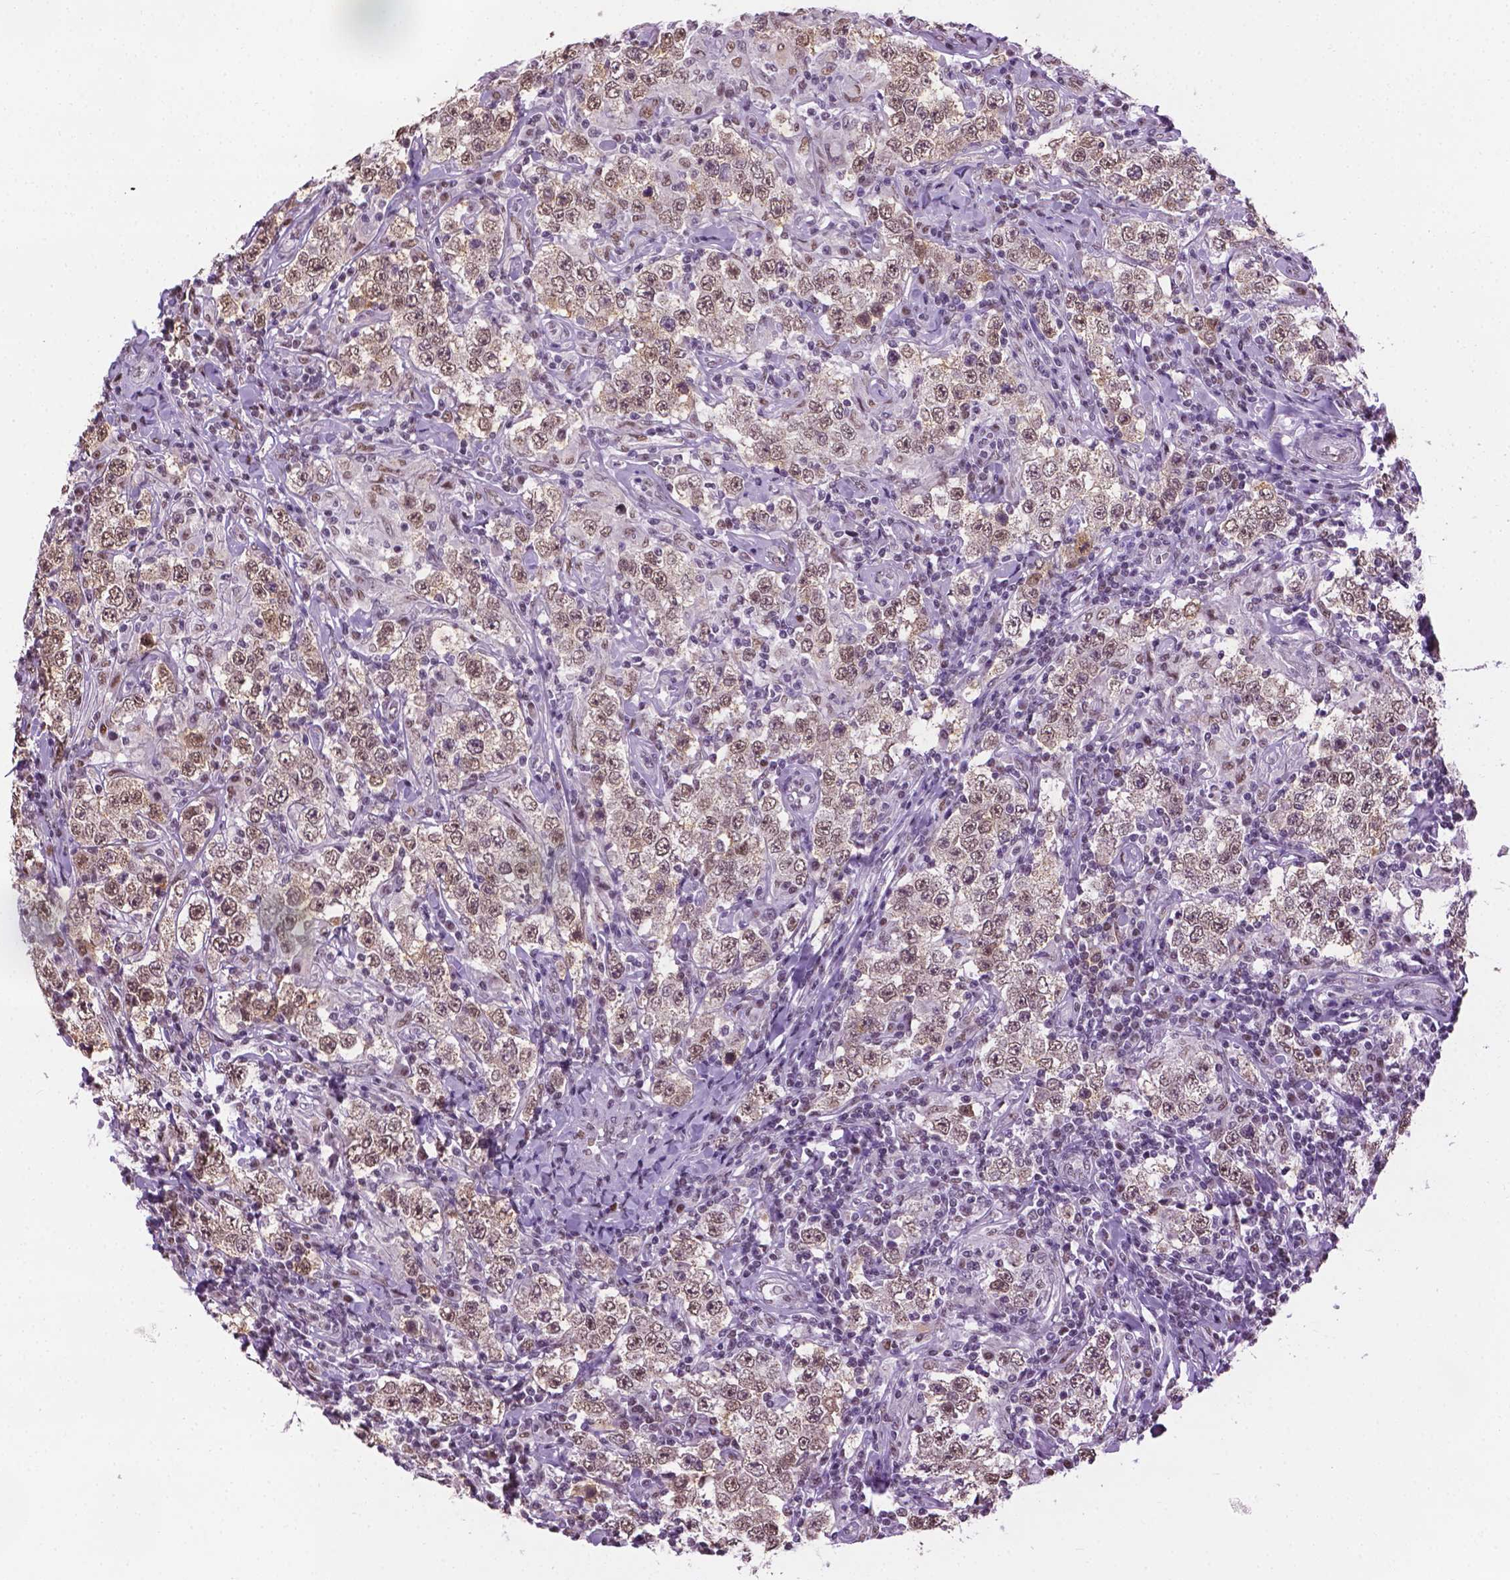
{"staining": {"intensity": "weak", "quantity": ">75%", "location": "nuclear"}, "tissue": "testis cancer", "cell_type": "Tumor cells", "image_type": "cancer", "snomed": [{"axis": "morphology", "description": "Seminoma, NOS"}, {"axis": "morphology", "description": "Carcinoma, Embryonal, NOS"}, {"axis": "topography", "description": "Testis"}], "caption": "Immunohistochemistry staining of testis cancer (seminoma), which reveals low levels of weak nuclear staining in approximately >75% of tumor cells indicating weak nuclear protein positivity. The staining was performed using DAB (3,3'-diaminobenzidine) (brown) for protein detection and nuclei were counterstained in hematoxylin (blue).", "gene": "ABI2", "patient": {"sex": "male", "age": 41}}